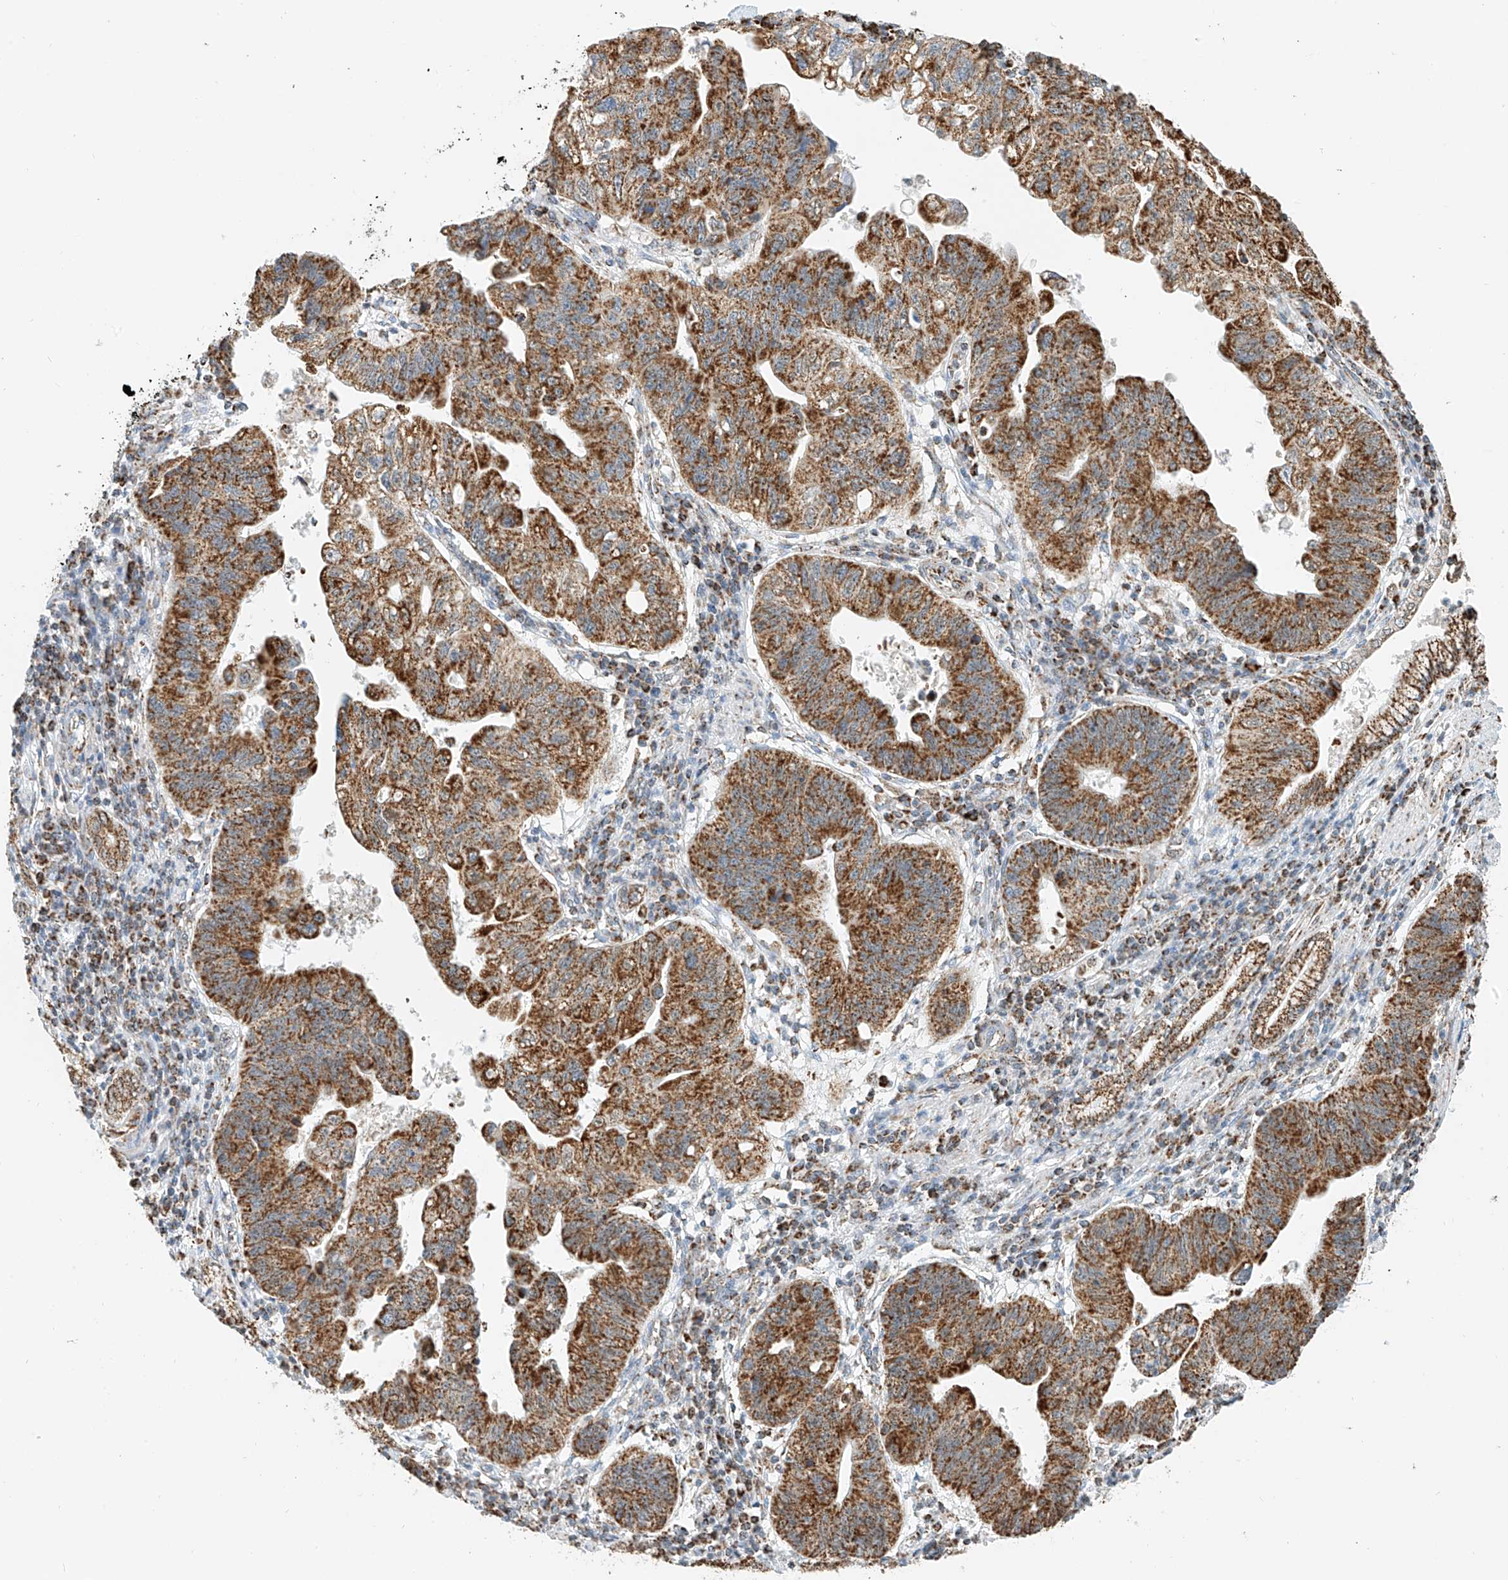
{"staining": {"intensity": "moderate", "quantity": ">75%", "location": "cytoplasmic/membranous"}, "tissue": "stomach cancer", "cell_type": "Tumor cells", "image_type": "cancer", "snomed": [{"axis": "morphology", "description": "Adenocarcinoma, NOS"}, {"axis": "topography", "description": "Stomach"}], "caption": "DAB immunohistochemical staining of stomach adenocarcinoma reveals moderate cytoplasmic/membranous protein staining in about >75% of tumor cells.", "gene": "PPA2", "patient": {"sex": "male", "age": 59}}